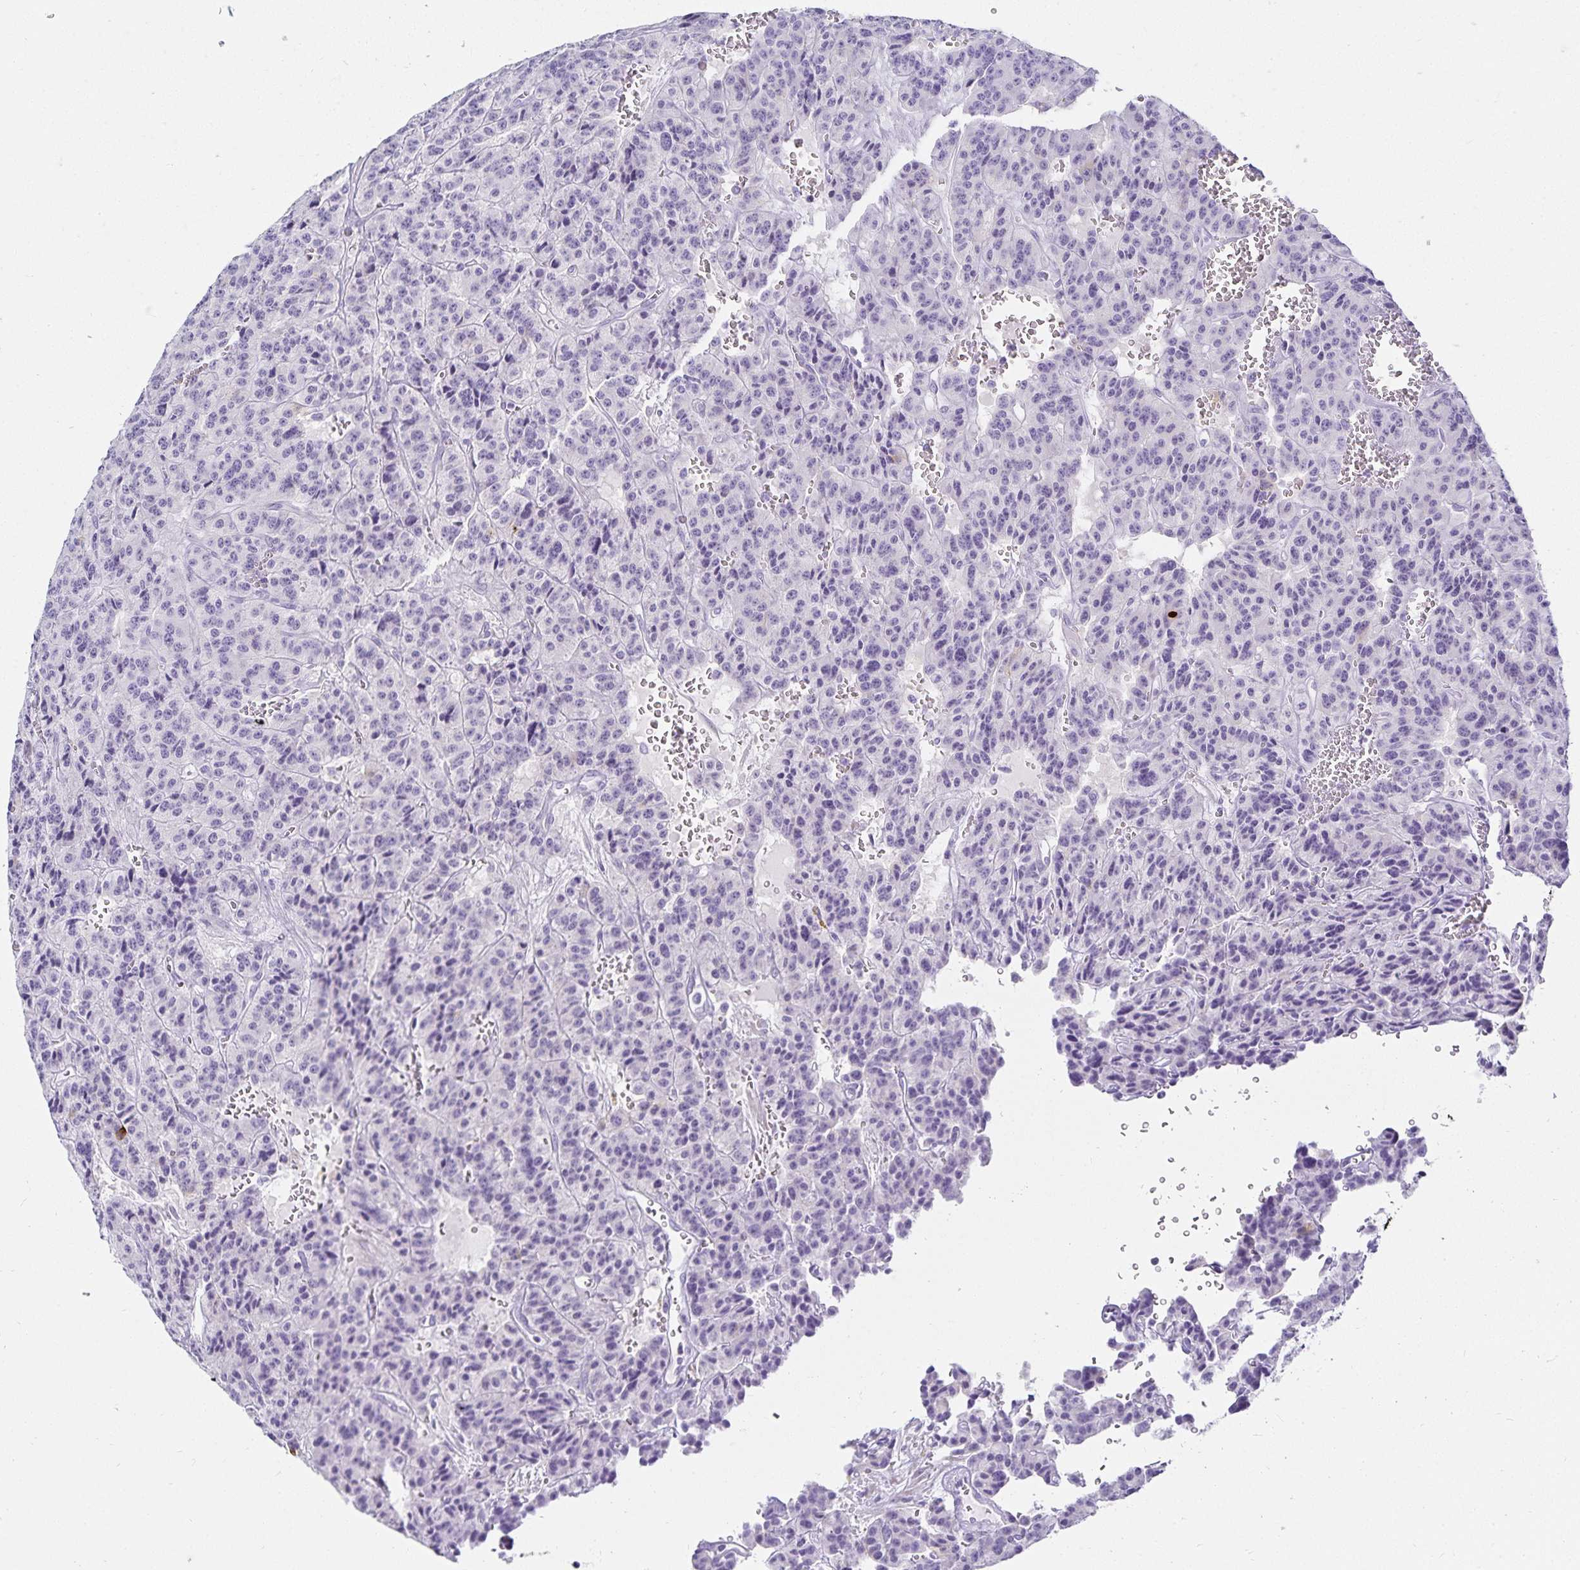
{"staining": {"intensity": "negative", "quantity": "none", "location": "none"}, "tissue": "carcinoid", "cell_type": "Tumor cells", "image_type": "cancer", "snomed": [{"axis": "morphology", "description": "Carcinoid, malignant, NOS"}, {"axis": "topography", "description": "Lung"}], "caption": "Tumor cells show no significant protein expression in carcinoid. (DAB immunohistochemistry, high magnification).", "gene": "GP2", "patient": {"sex": "female", "age": 71}}